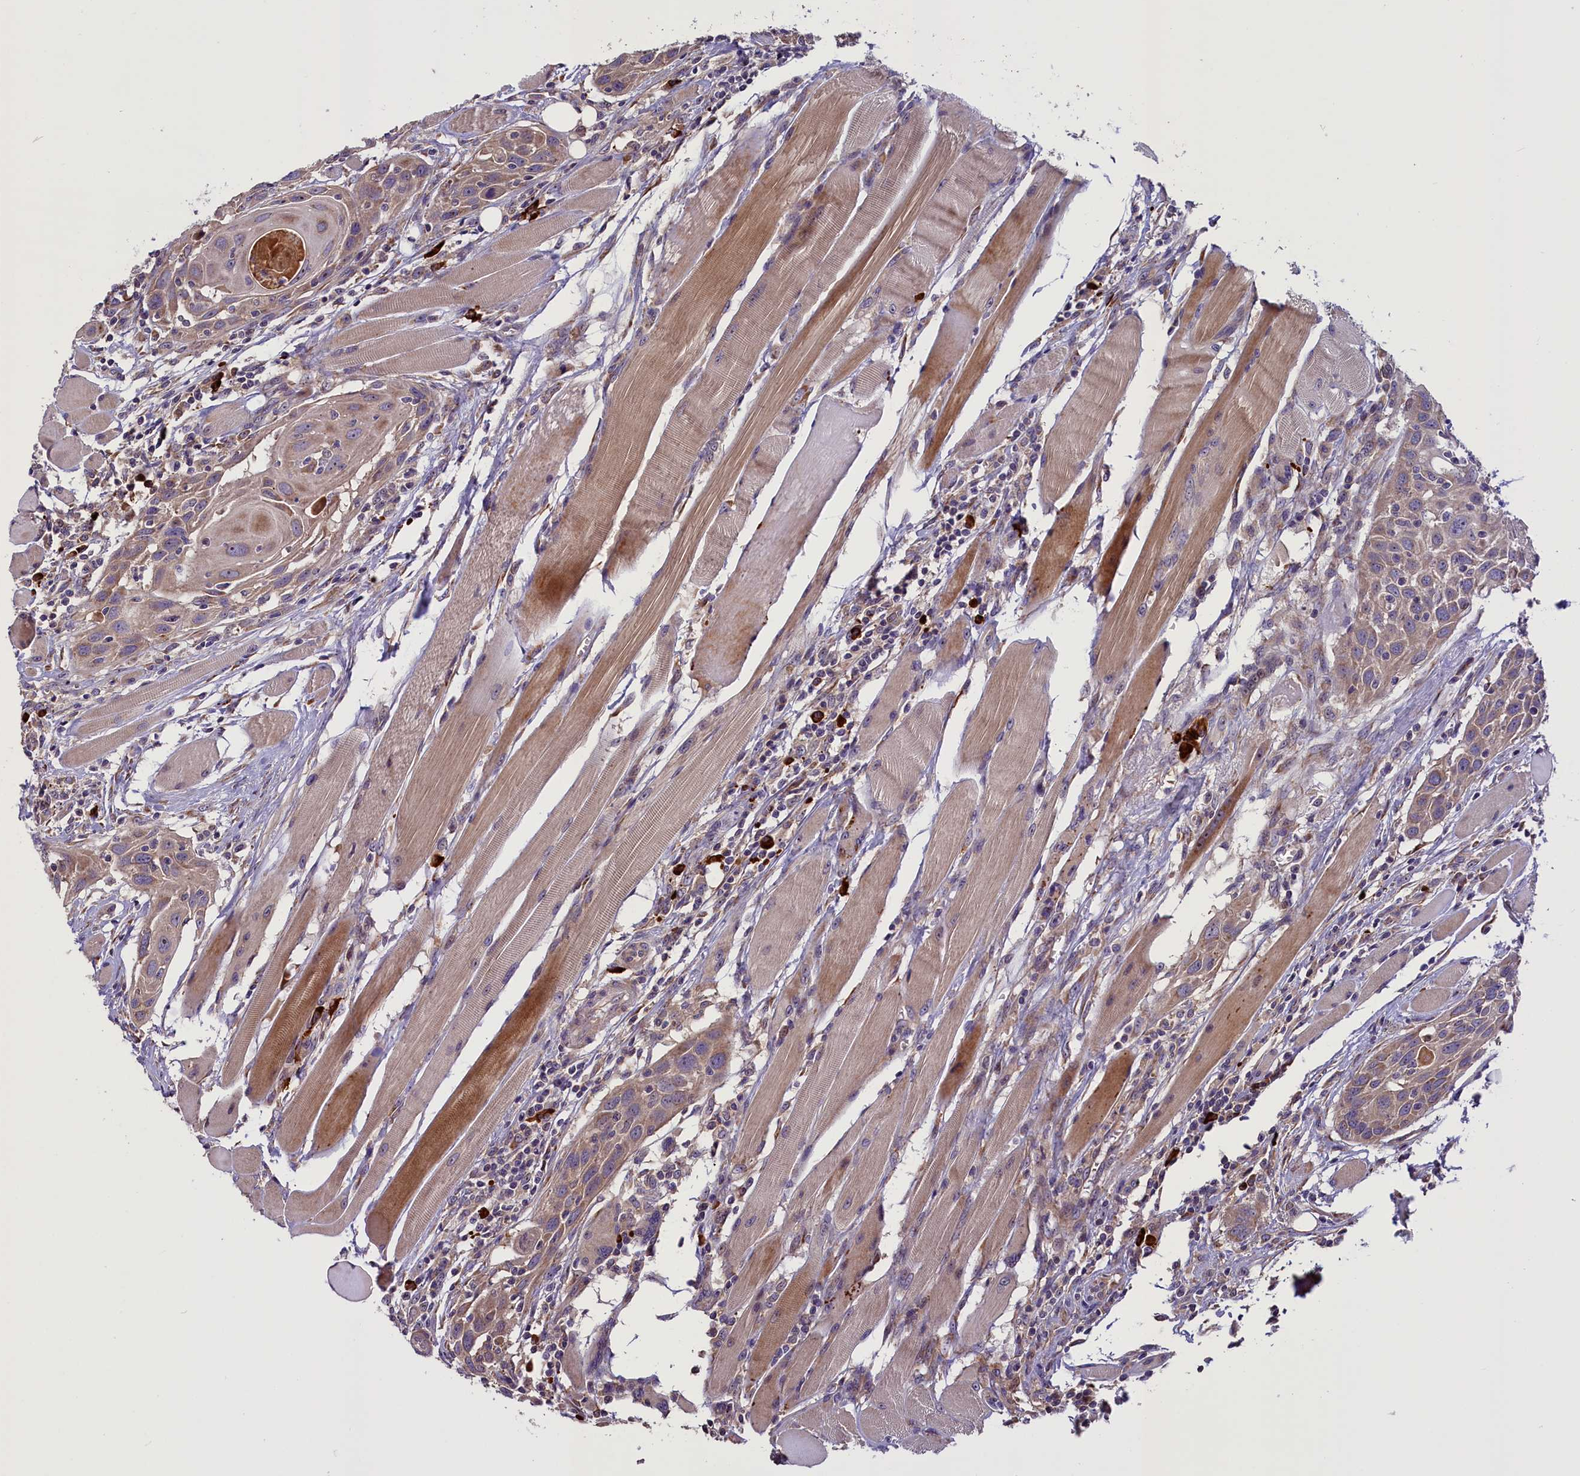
{"staining": {"intensity": "moderate", "quantity": ">75%", "location": "cytoplasmic/membranous,nuclear"}, "tissue": "head and neck cancer", "cell_type": "Tumor cells", "image_type": "cancer", "snomed": [{"axis": "morphology", "description": "Squamous cell carcinoma, NOS"}, {"axis": "topography", "description": "Oral tissue"}, {"axis": "topography", "description": "Head-Neck"}], "caption": "Head and neck cancer (squamous cell carcinoma) was stained to show a protein in brown. There is medium levels of moderate cytoplasmic/membranous and nuclear staining in approximately >75% of tumor cells. The staining was performed using DAB to visualize the protein expression in brown, while the nuclei were stained in blue with hematoxylin (Magnification: 20x).", "gene": "FRY", "patient": {"sex": "female", "age": 50}}